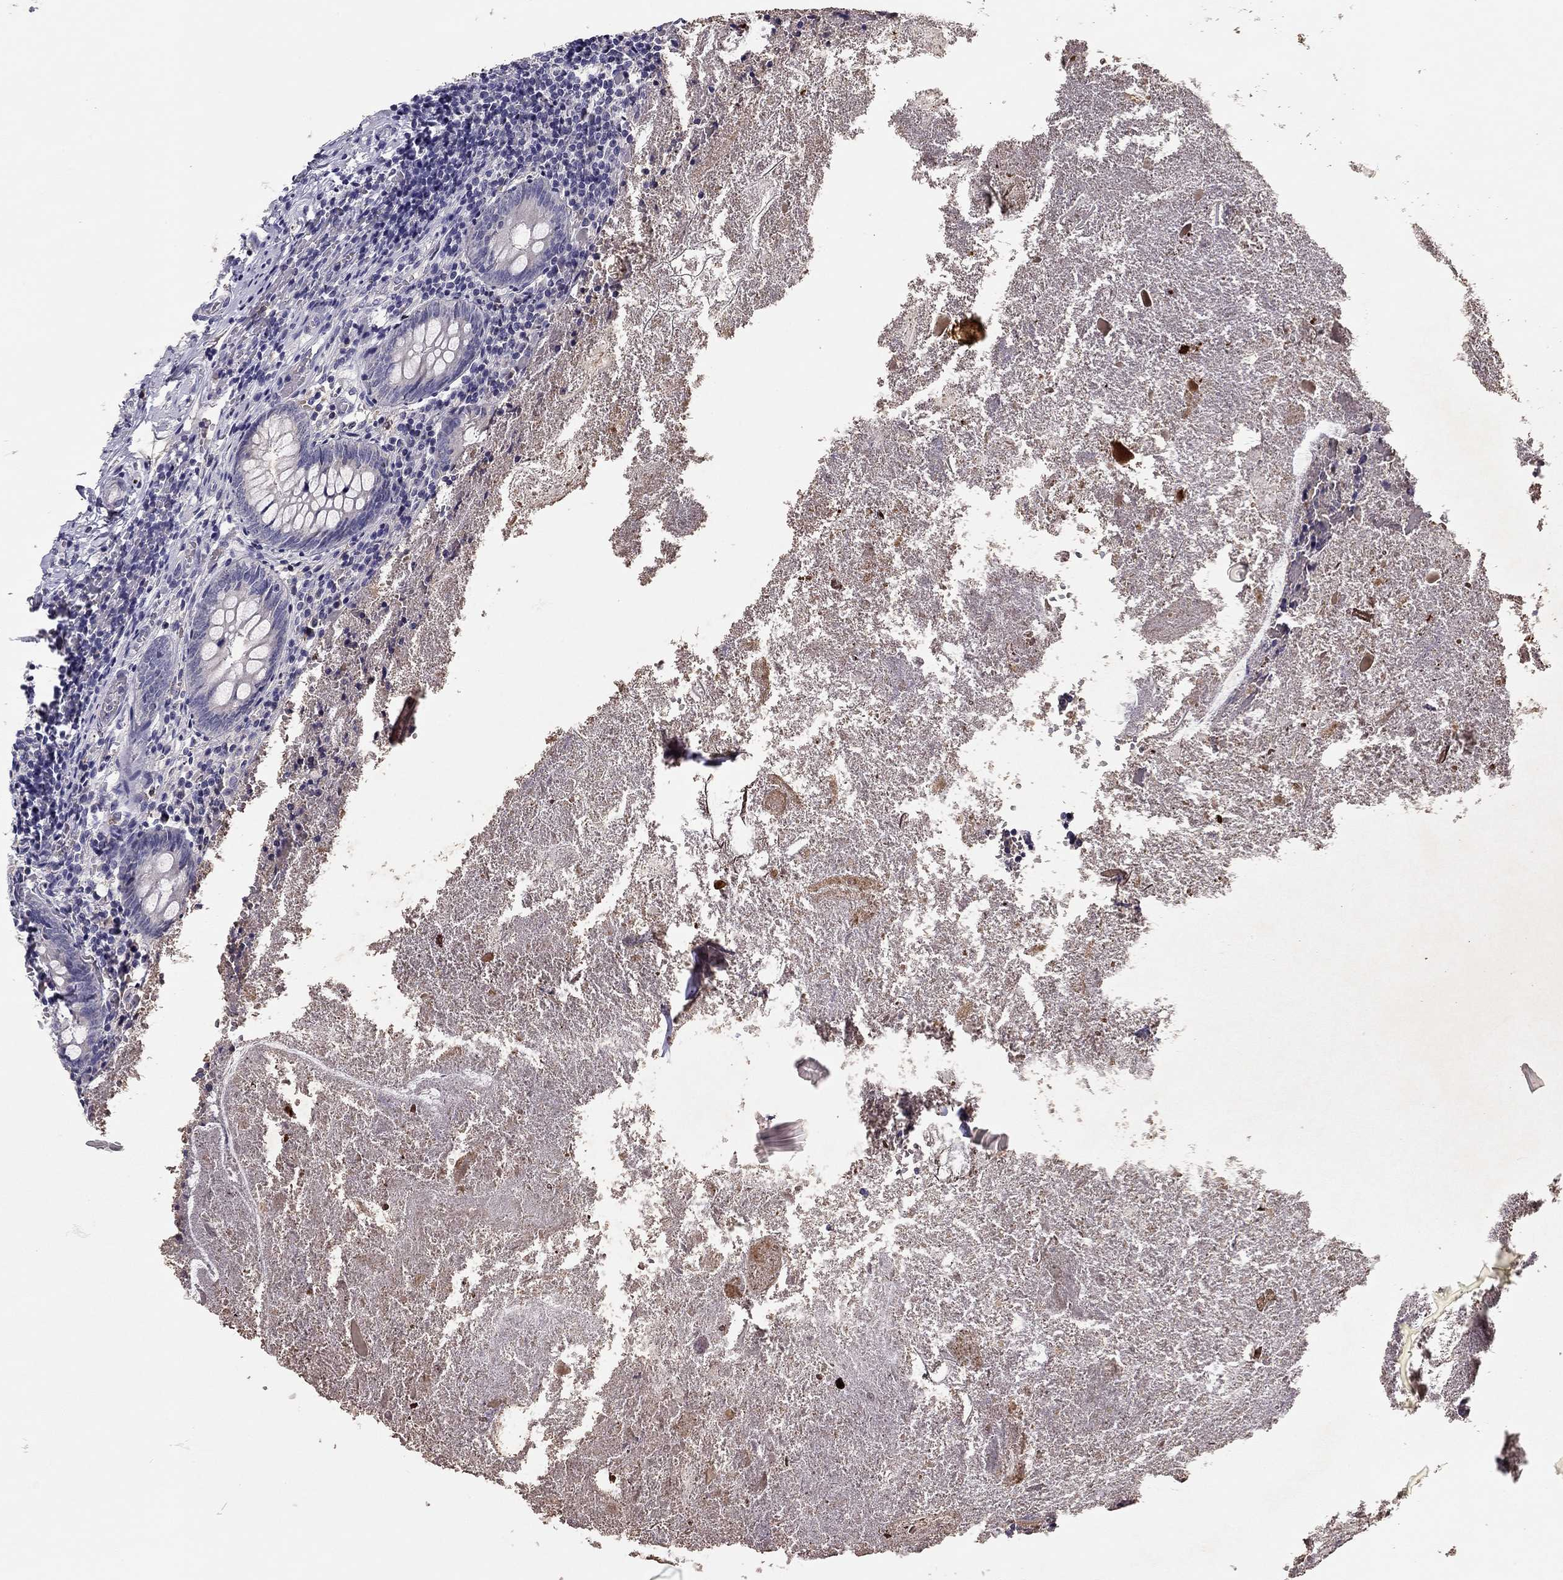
{"staining": {"intensity": "negative", "quantity": "none", "location": "none"}, "tissue": "appendix", "cell_type": "Glandular cells", "image_type": "normal", "snomed": [{"axis": "morphology", "description": "Normal tissue, NOS"}, {"axis": "topography", "description": "Appendix"}], "caption": "This is a photomicrograph of IHC staining of unremarkable appendix, which shows no expression in glandular cells.", "gene": "SCARB1", "patient": {"sex": "female", "age": 23}}